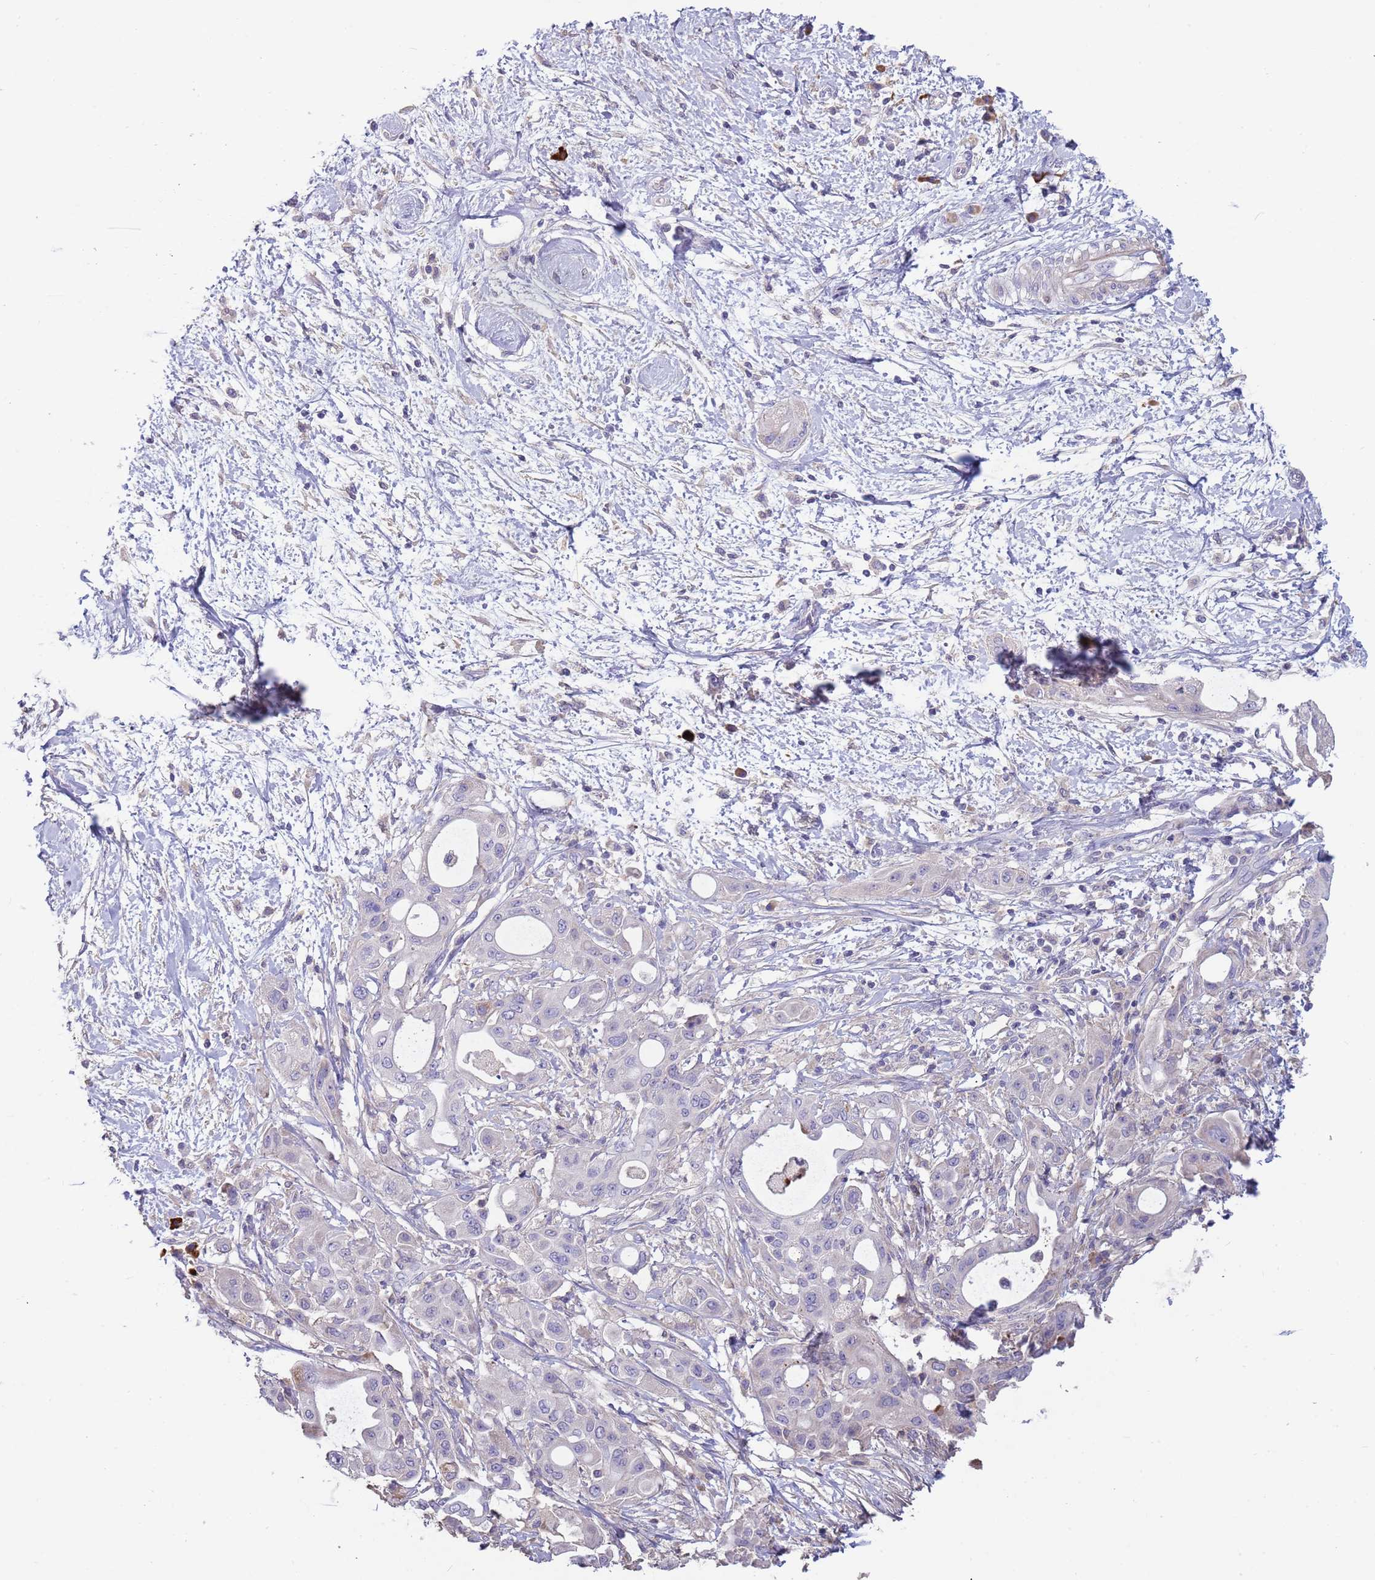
{"staining": {"intensity": "negative", "quantity": "none", "location": "none"}, "tissue": "pancreatic cancer", "cell_type": "Tumor cells", "image_type": "cancer", "snomed": [{"axis": "morphology", "description": "Adenocarcinoma, NOS"}, {"axis": "topography", "description": "Pancreas"}], "caption": "There is no significant positivity in tumor cells of pancreatic cancer. The staining is performed using DAB brown chromogen with nuclei counter-stained in using hematoxylin.", "gene": "SUSD1", "patient": {"sex": "male", "age": 68}}